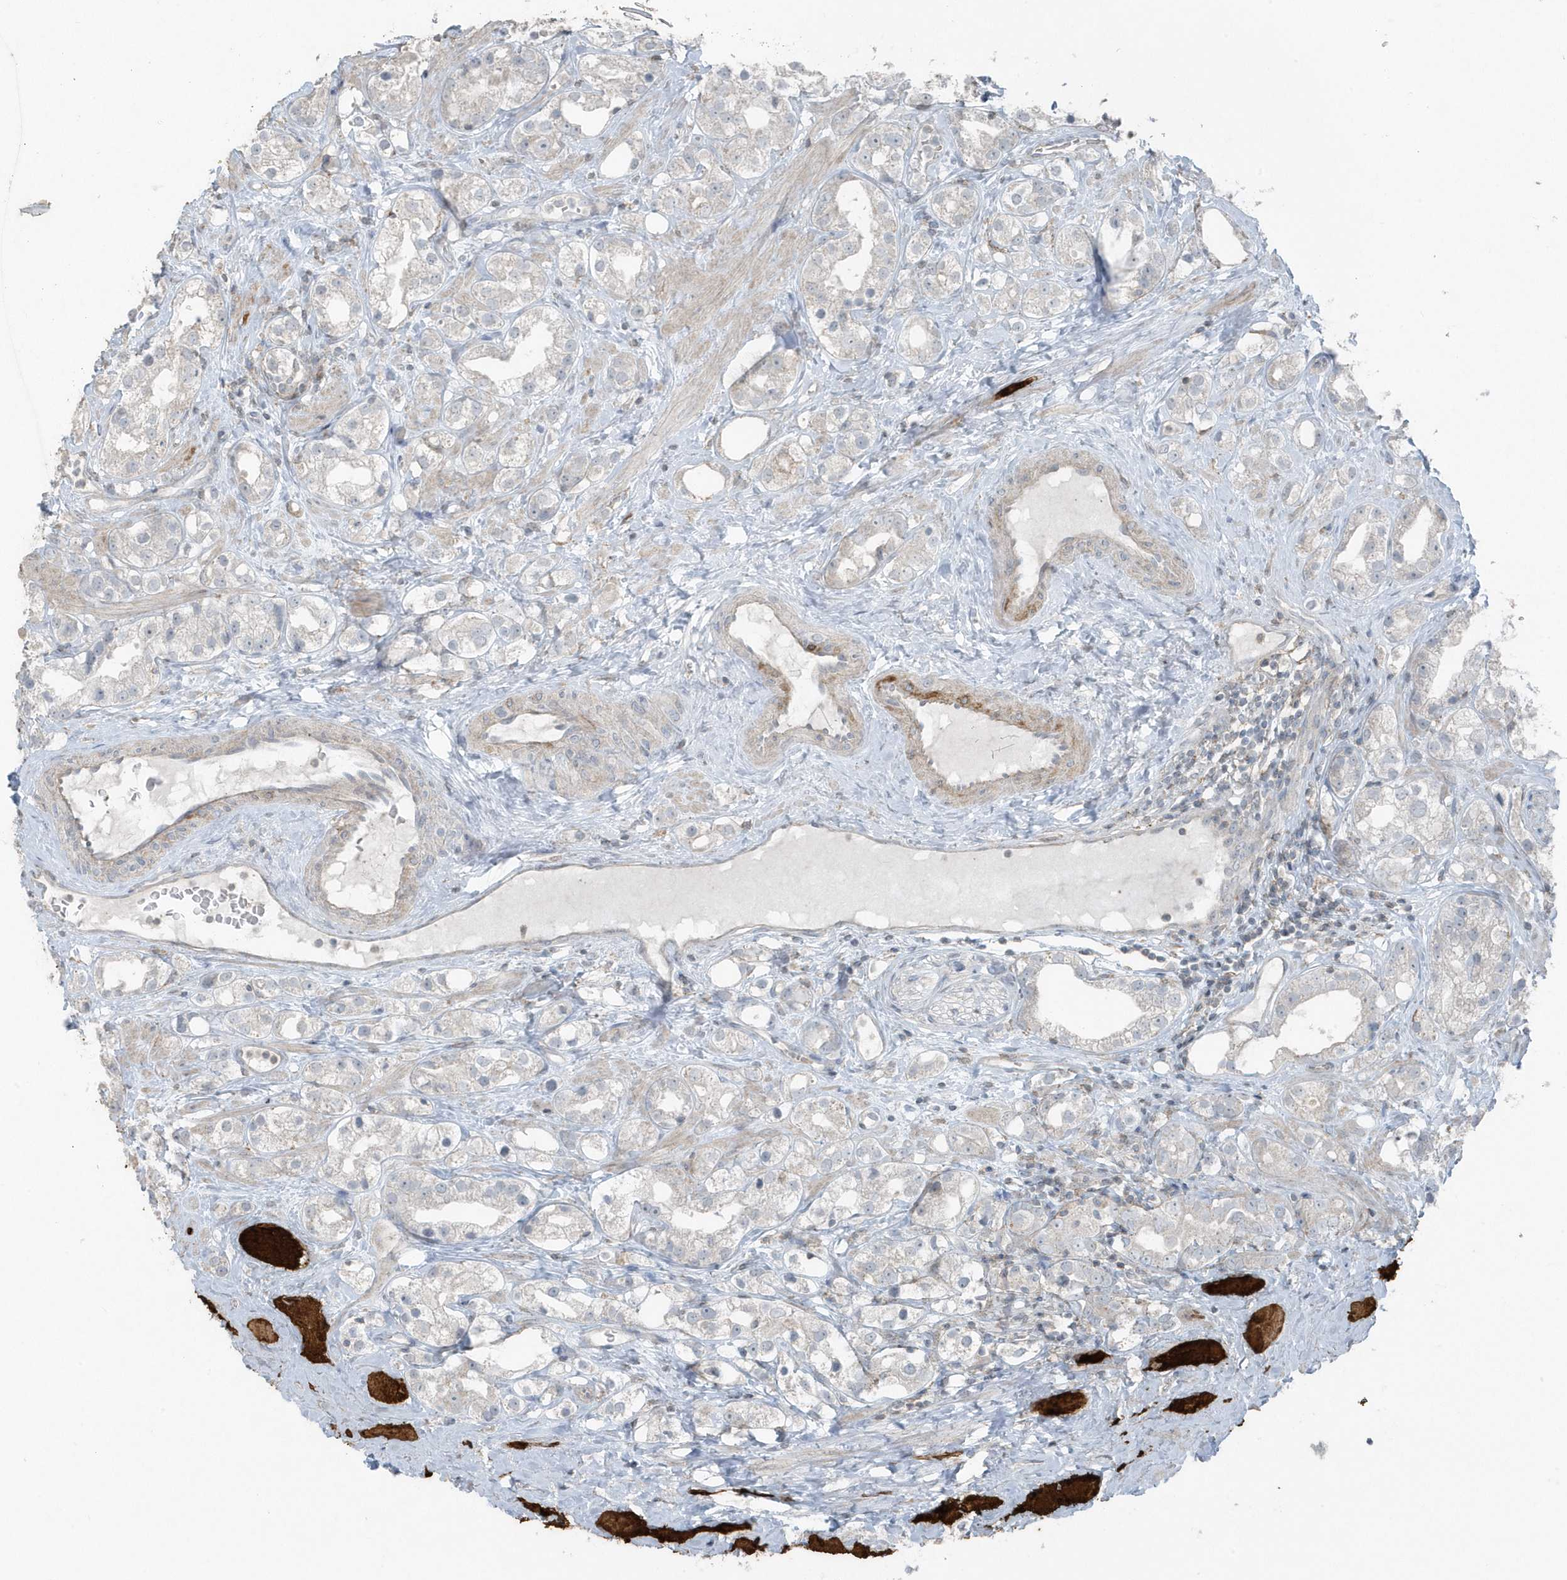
{"staining": {"intensity": "negative", "quantity": "none", "location": "none"}, "tissue": "prostate cancer", "cell_type": "Tumor cells", "image_type": "cancer", "snomed": [{"axis": "morphology", "description": "Adenocarcinoma, NOS"}, {"axis": "topography", "description": "Prostate"}], "caption": "Immunohistochemistry image of neoplastic tissue: human prostate adenocarcinoma stained with DAB displays no significant protein staining in tumor cells.", "gene": "ACTC1", "patient": {"sex": "male", "age": 79}}